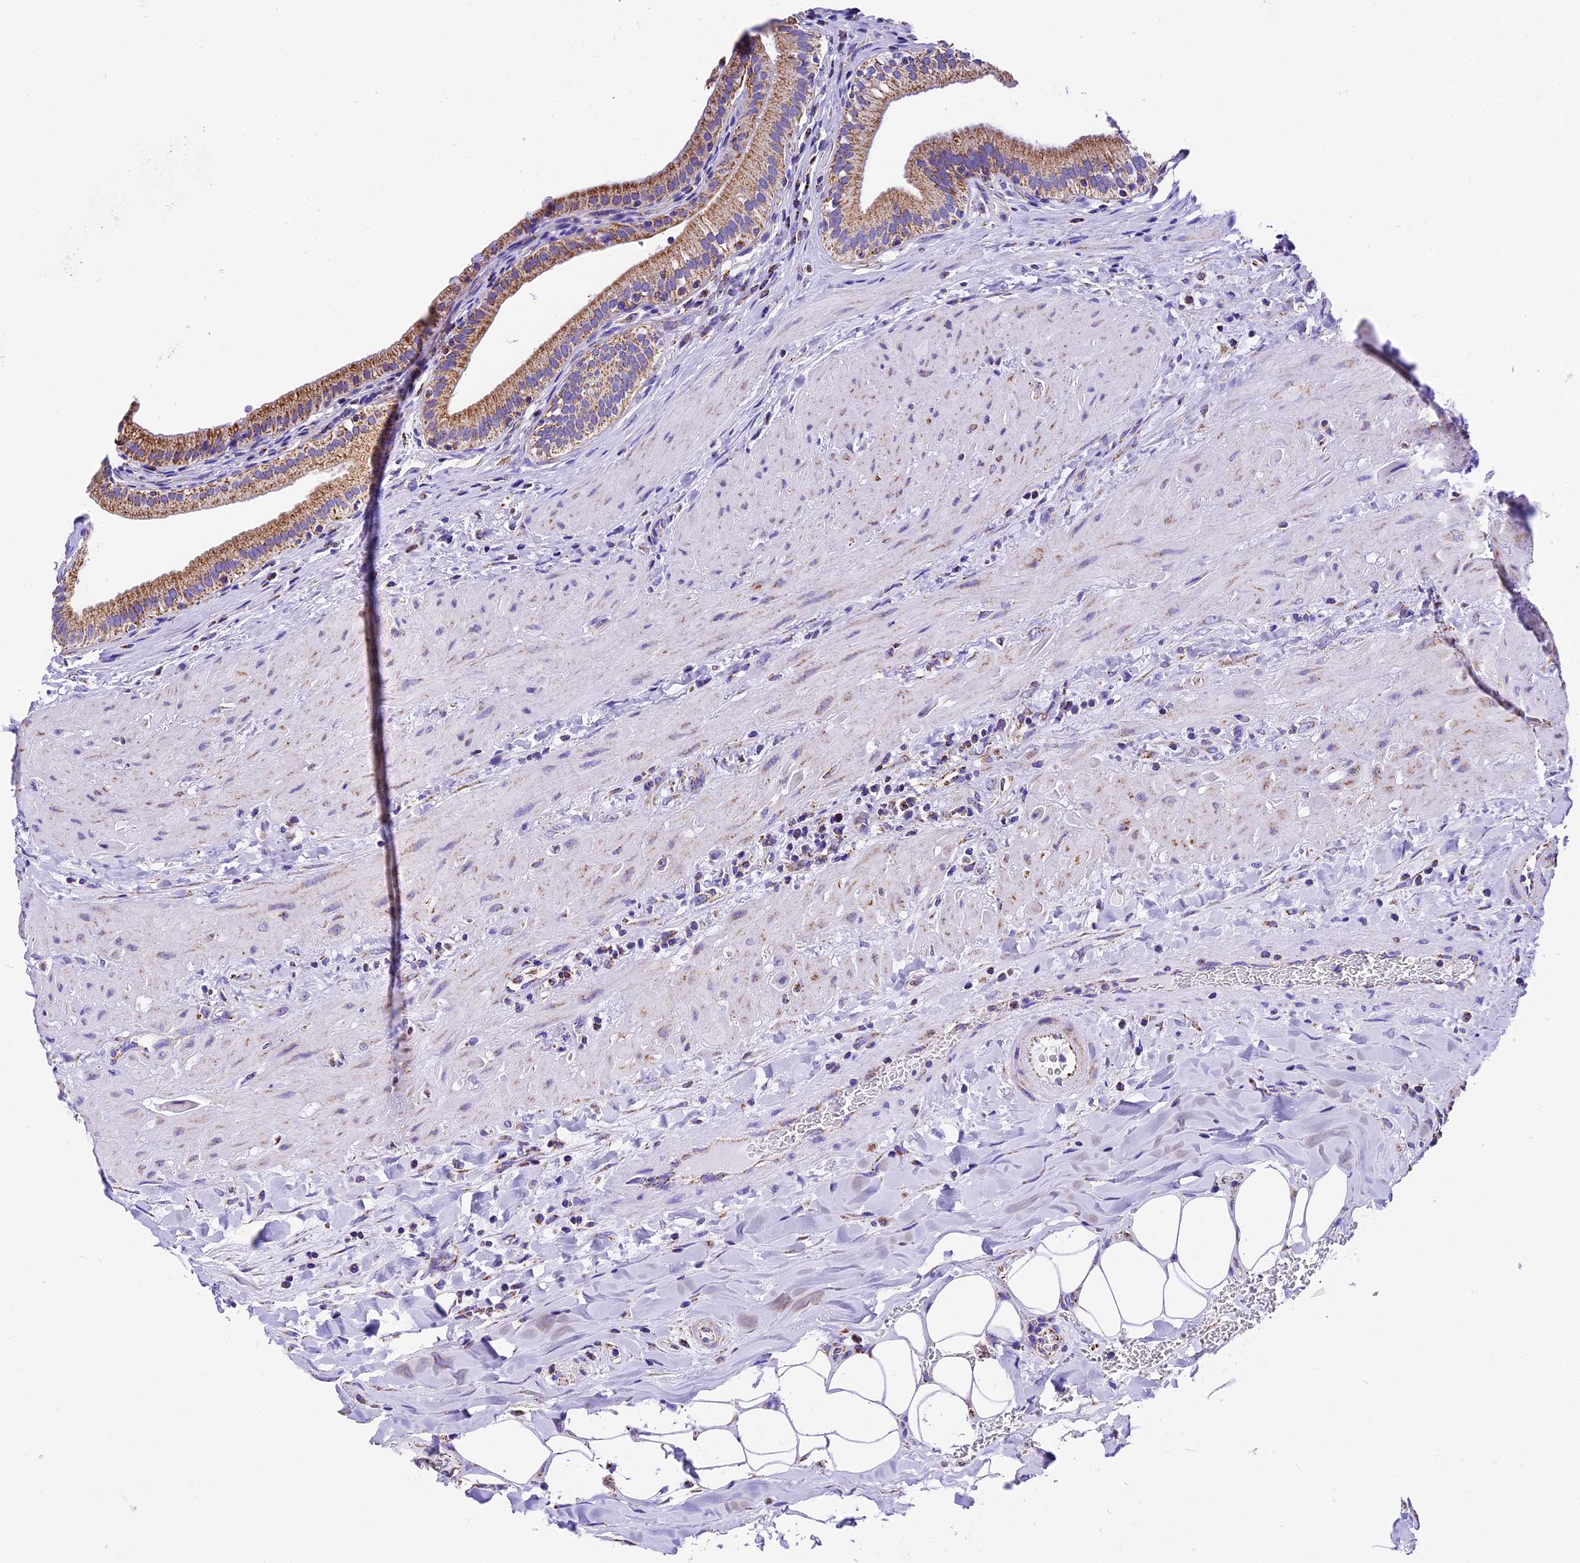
{"staining": {"intensity": "strong", "quantity": ">75%", "location": "cytoplasmic/membranous"}, "tissue": "gallbladder", "cell_type": "Glandular cells", "image_type": "normal", "snomed": [{"axis": "morphology", "description": "Normal tissue, NOS"}, {"axis": "topography", "description": "Gallbladder"}], "caption": "Strong cytoplasmic/membranous positivity for a protein is identified in approximately >75% of glandular cells of normal gallbladder using IHC.", "gene": "DCAF5", "patient": {"sex": "male", "age": 24}}